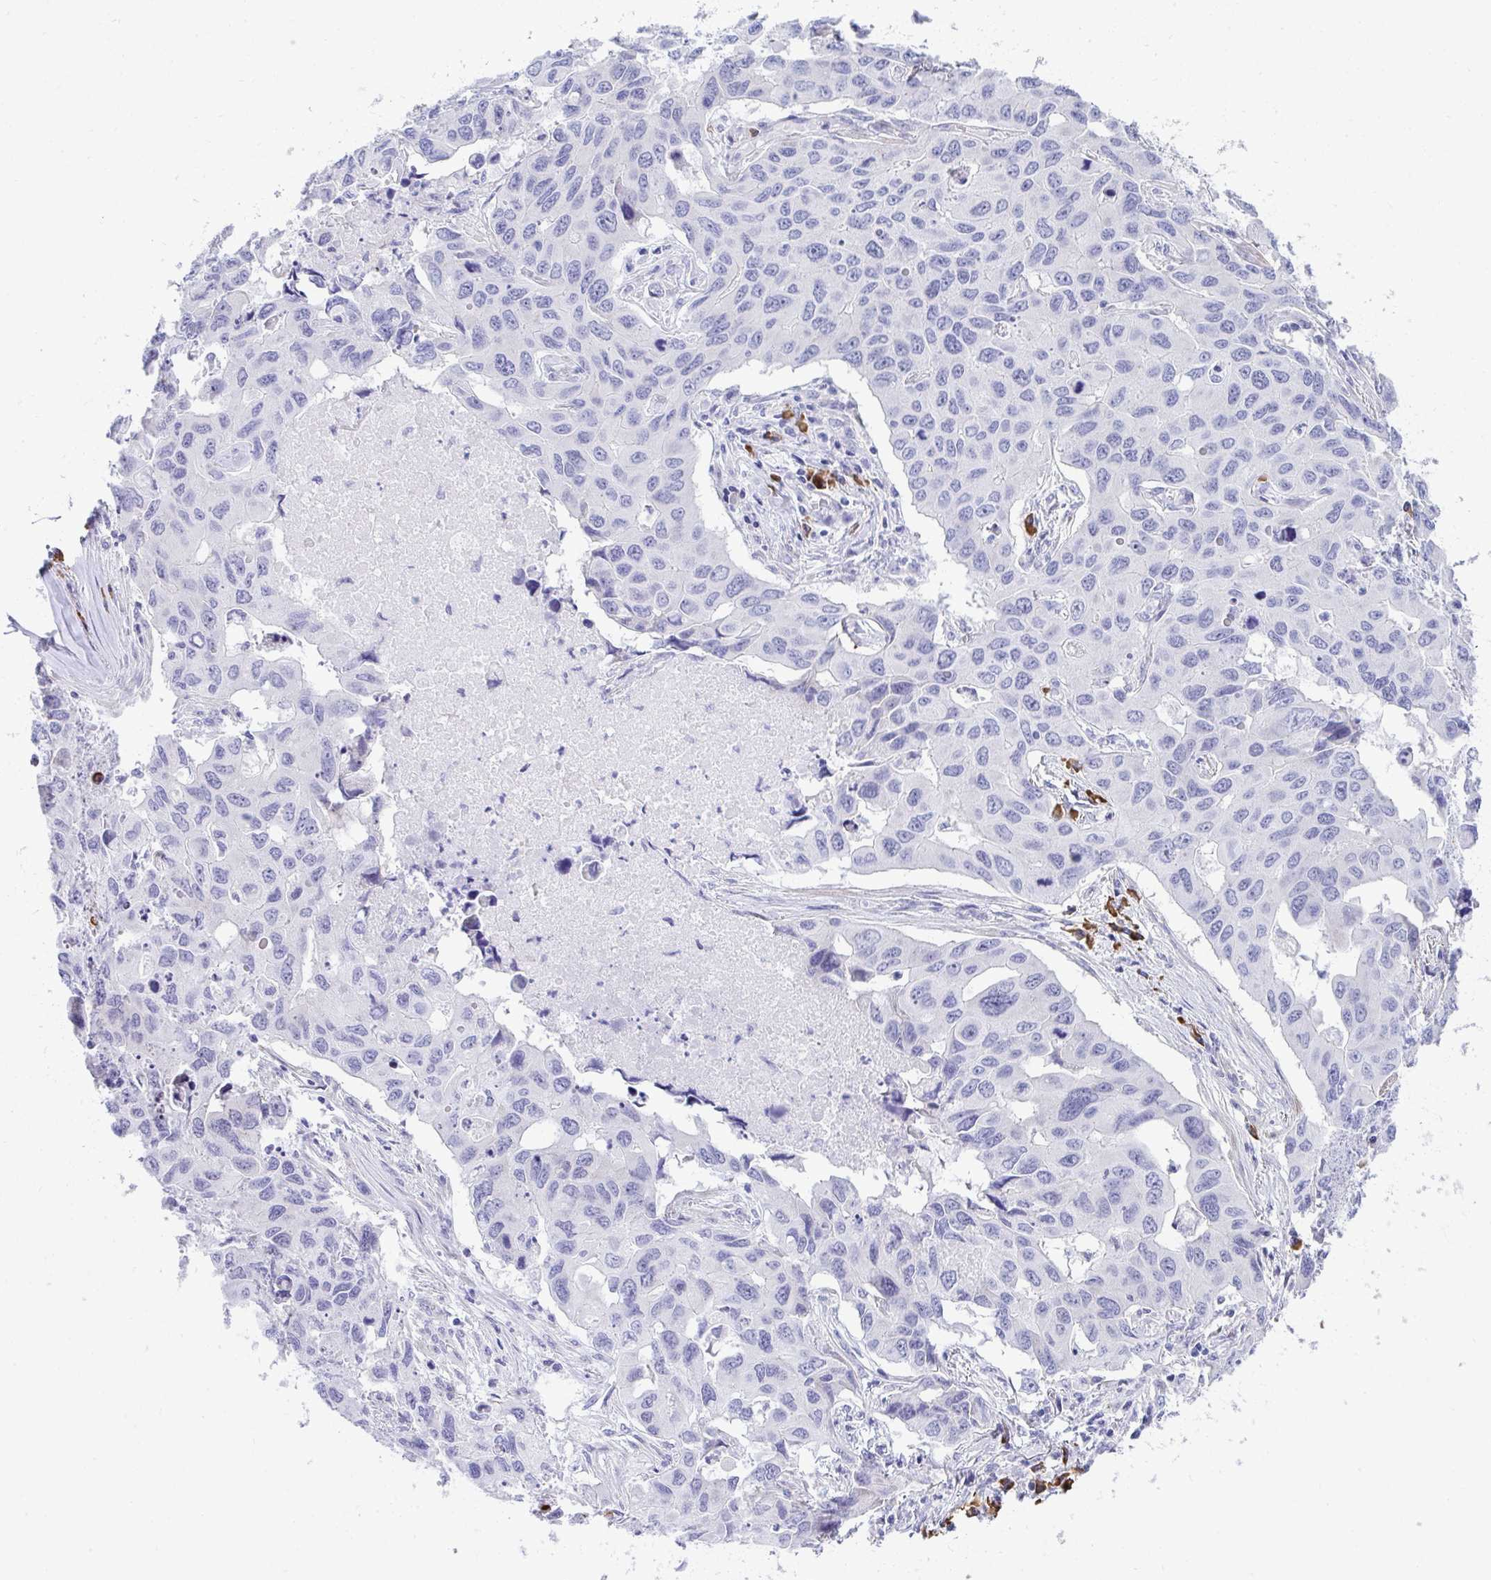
{"staining": {"intensity": "negative", "quantity": "none", "location": "none"}, "tissue": "lung cancer", "cell_type": "Tumor cells", "image_type": "cancer", "snomed": [{"axis": "morphology", "description": "Adenocarcinoma, NOS"}, {"axis": "topography", "description": "Lung"}], "caption": "This is an immunohistochemistry histopathology image of human lung cancer. There is no expression in tumor cells.", "gene": "PUS7L", "patient": {"sex": "male", "age": 64}}